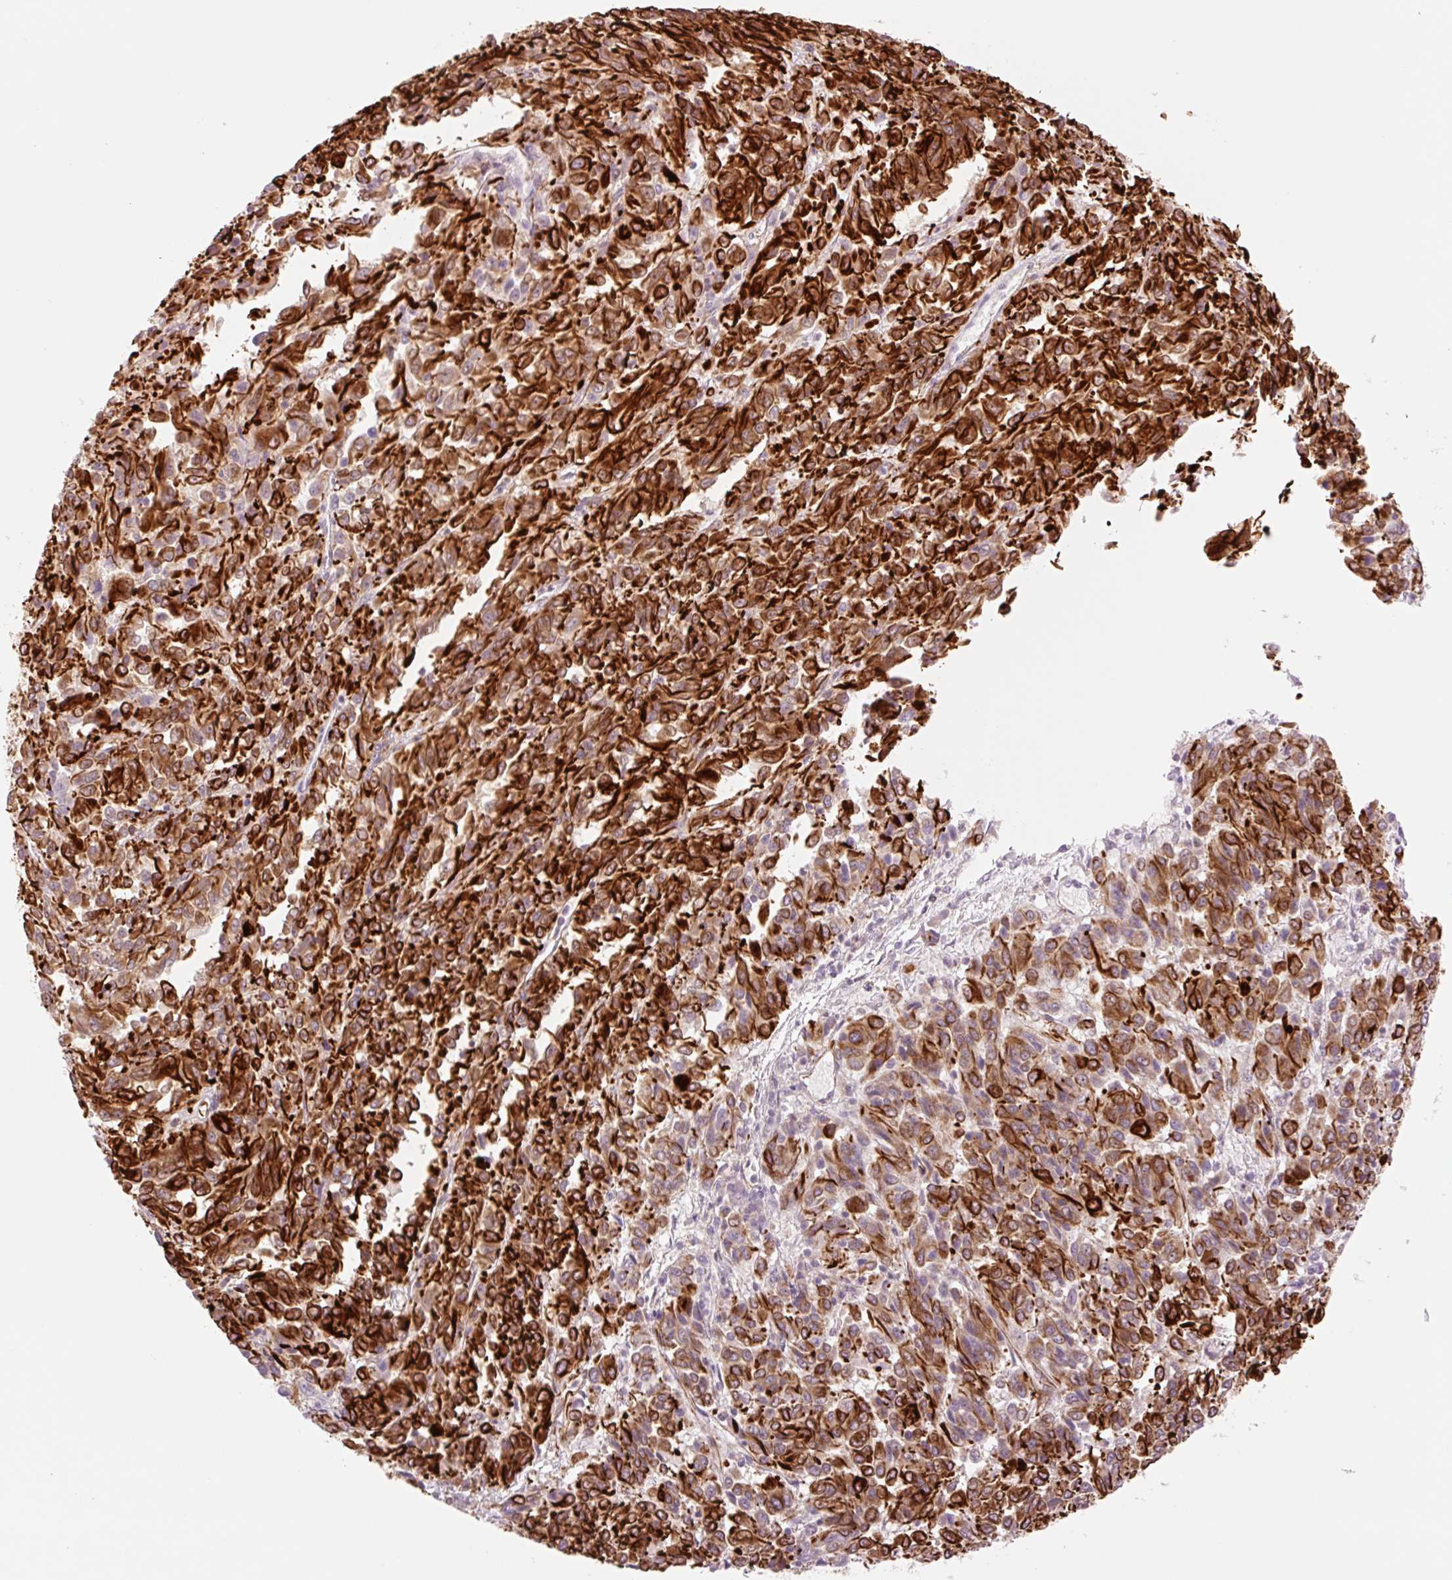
{"staining": {"intensity": "strong", "quantity": ">75%", "location": "cytoplasmic/membranous"}, "tissue": "melanoma", "cell_type": "Tumor cells", "image_type": "cancer", "snomed": [{"axis": "morphology", "description": "Malignant melanoma, Metastatic site"}, {"axis": "topography", "description": "Lung"}], "caption": "Melanoma was stained to show a protein in brown. There is high levels of strong cytoplasmic/membranous positivity in approximately >75% of tumor cells. (IHC, brightfield microscopy, high magnification).", "gene": "ZFYVE21", "patient": {"sex": "male", "age": 64}}